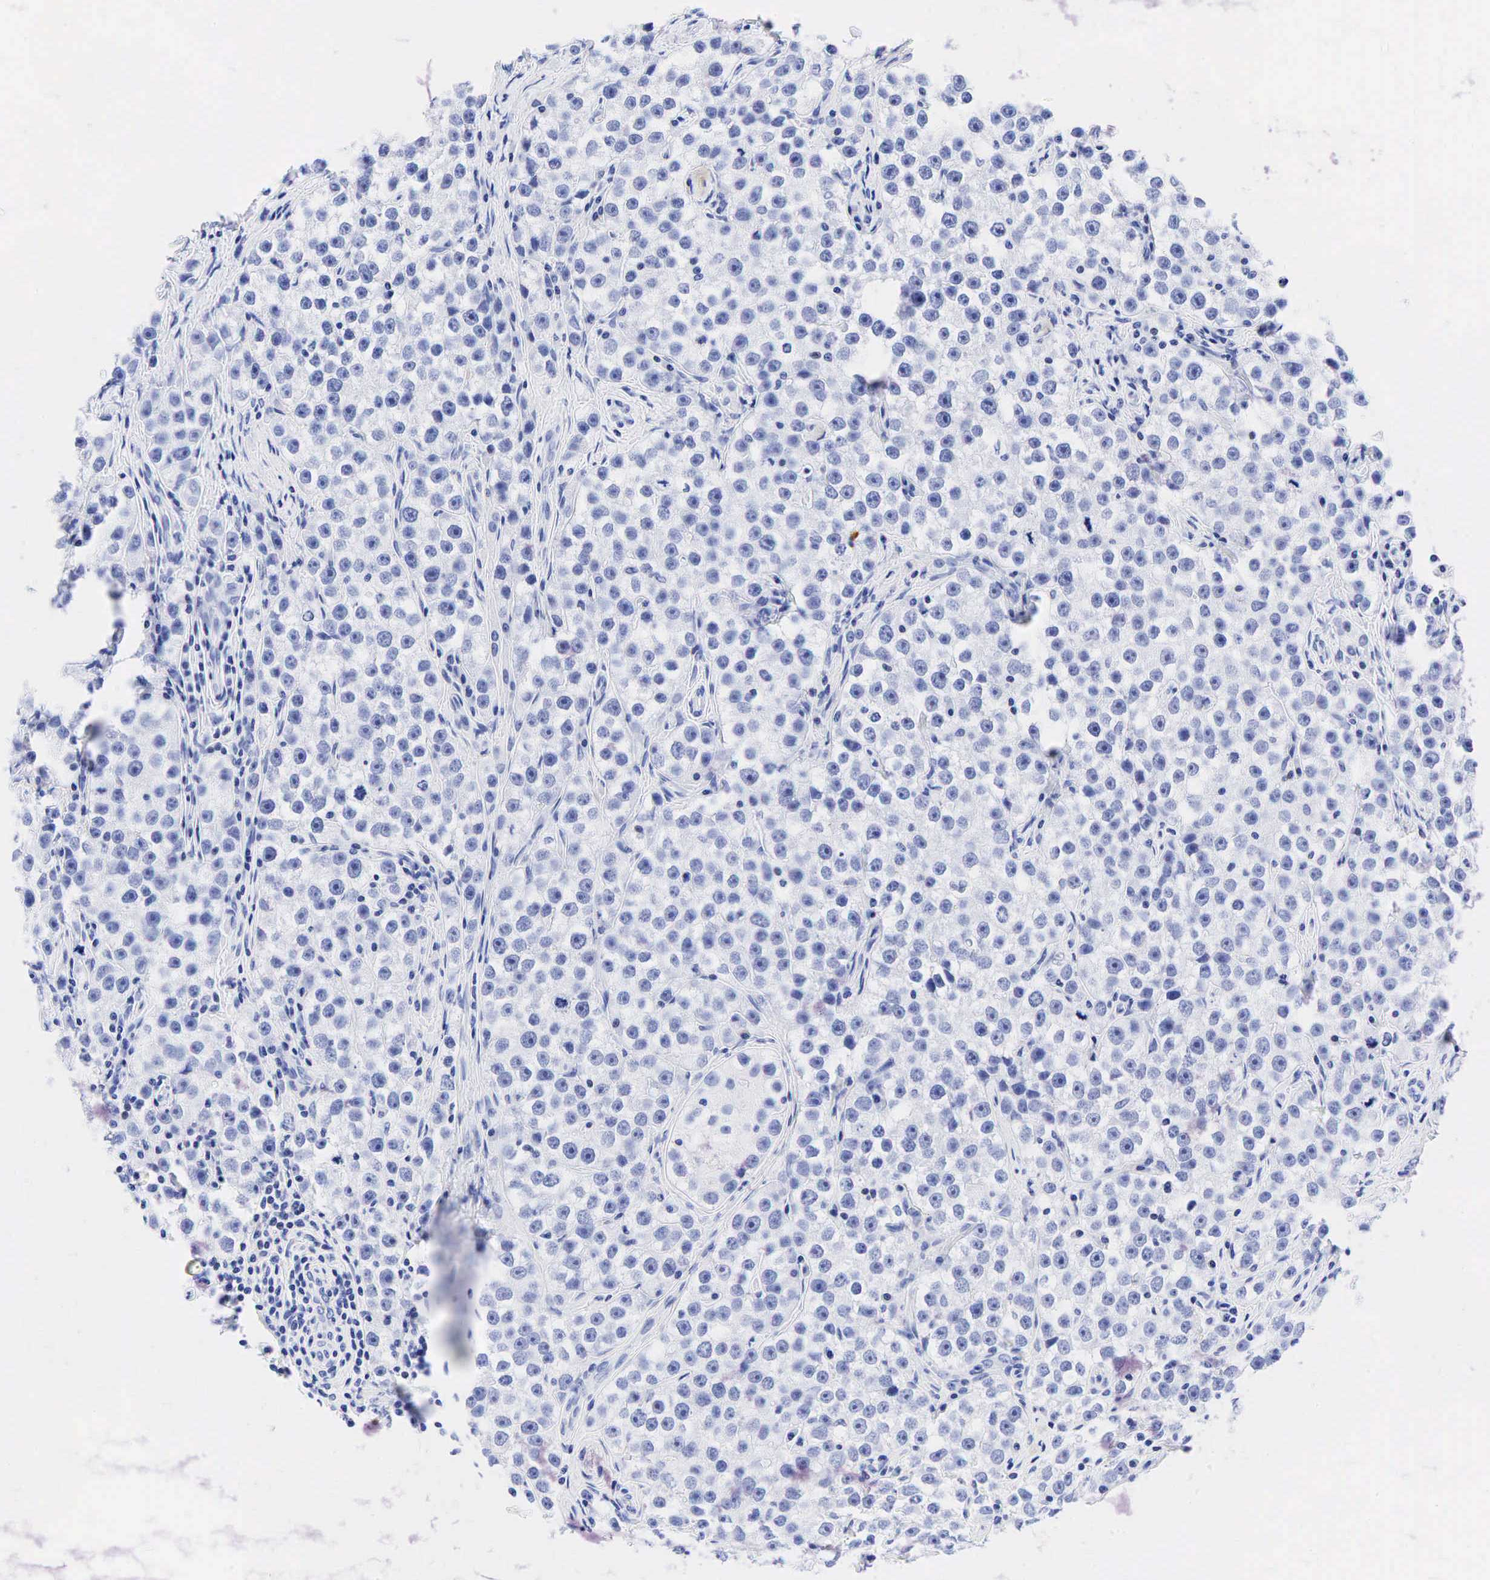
{"staining": {"intensity": "negative", "quantity": "none", "location": "none"}, "tissue": "testis cancer", "cell_type": "Tumor cells", "image_type": "cancer", "snomed": [{"axis": "morphology", "description": "Seminoma, NOS"}, {"axis": "topography", "description": "Testis"}], "caption": "This image is of testis cancer (seminoma) stained with IHC to label a protein in brown with the nuclei are counter-stained blue. There is no positivity in tumor cells.", "gene": "FUT4", "patient": {"sex": "male", "age": 32}}